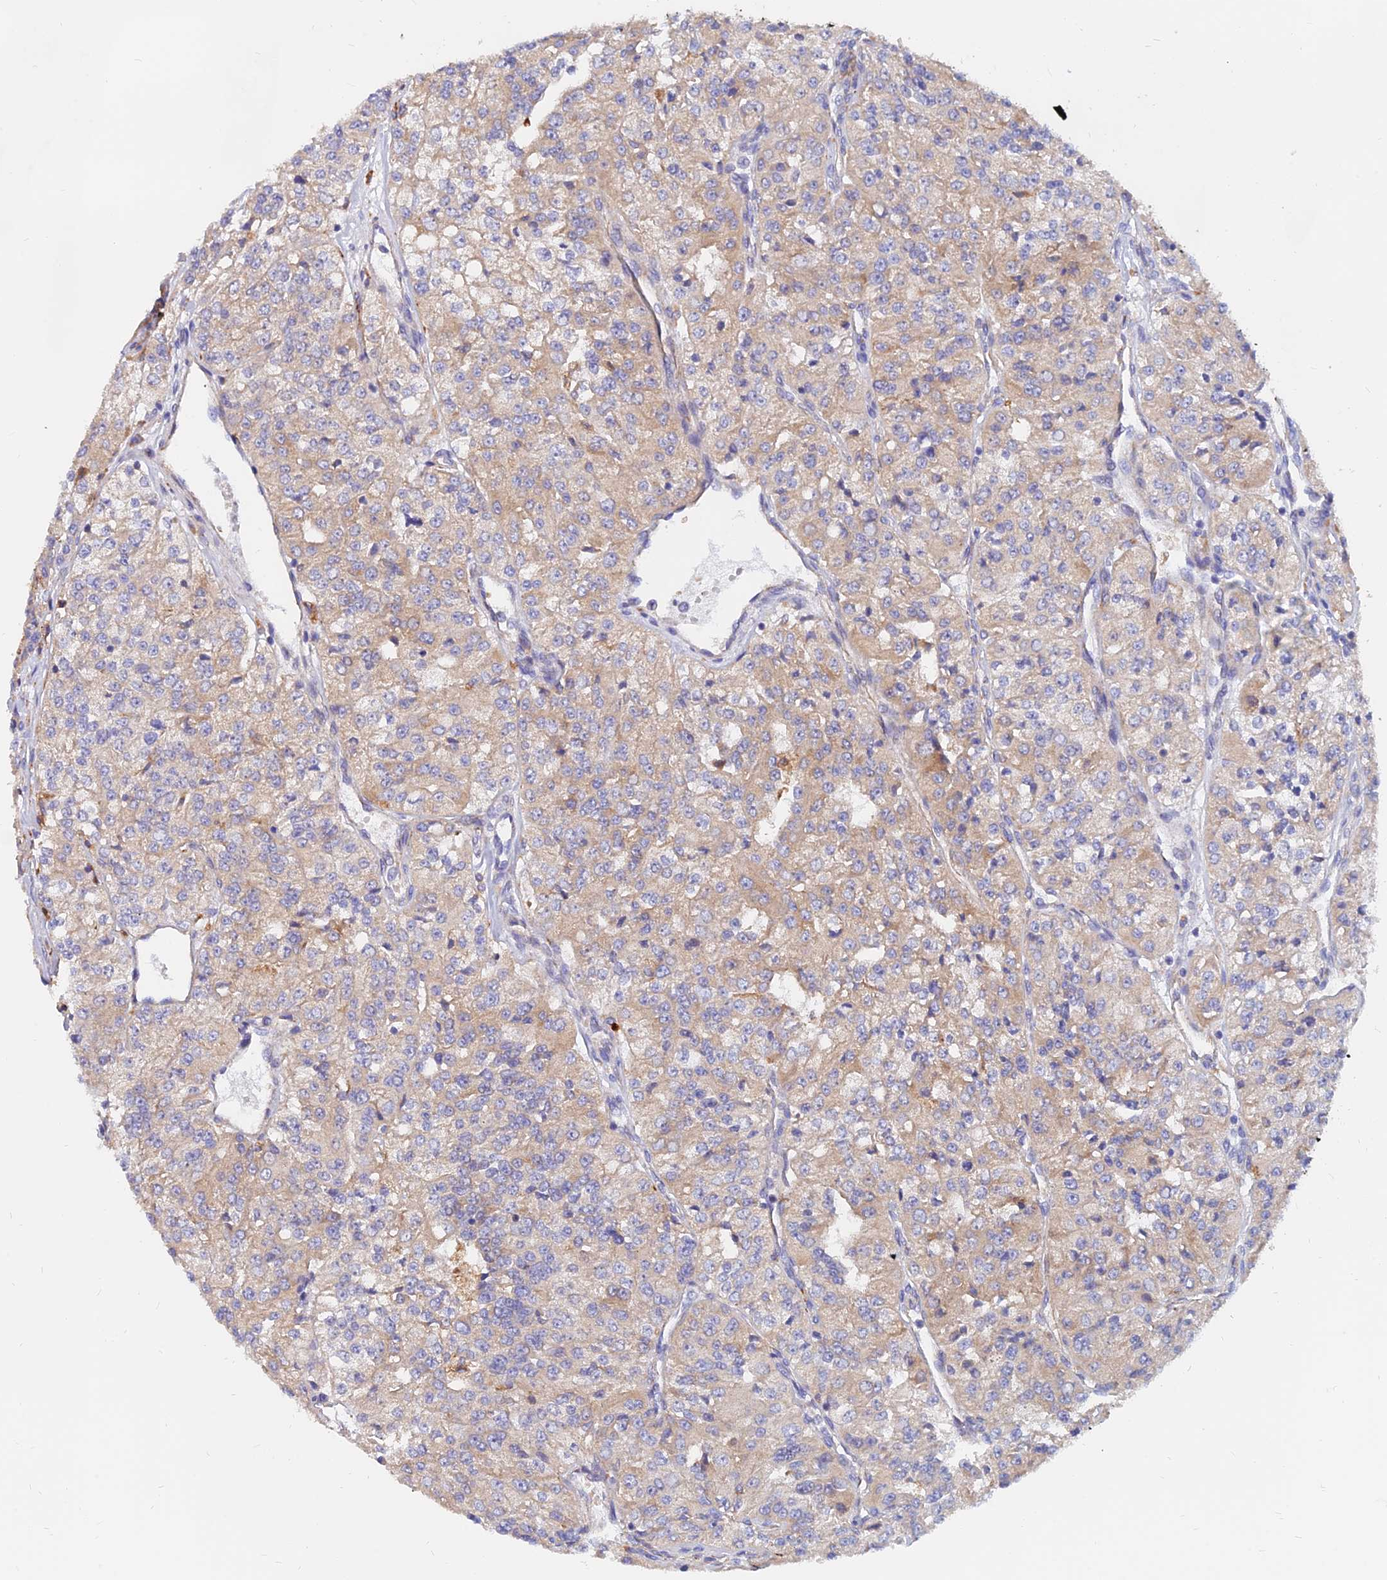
{"staining": {"intensity": "weak", "quantity": ">75%", "location": "cytoplasmic/membranous"}, "tissue": "renal cancer", "cell_type": "Tumor cells", "image_type": "cancer", "snomed": [{"axis": "morphology", "description": "Adenocarcinoma, NOS"}, {"axis": "topography", "description": "Kidney"}], "caption": "Immunohistochemical staining of human renal cancer (adenocarcinoma) reveals weak cytoplasmic/membranous protein positivity in approximately >75% of tumor cells.", "gene": "CDK18", "patient": {"sex": "female", "age": 63}}